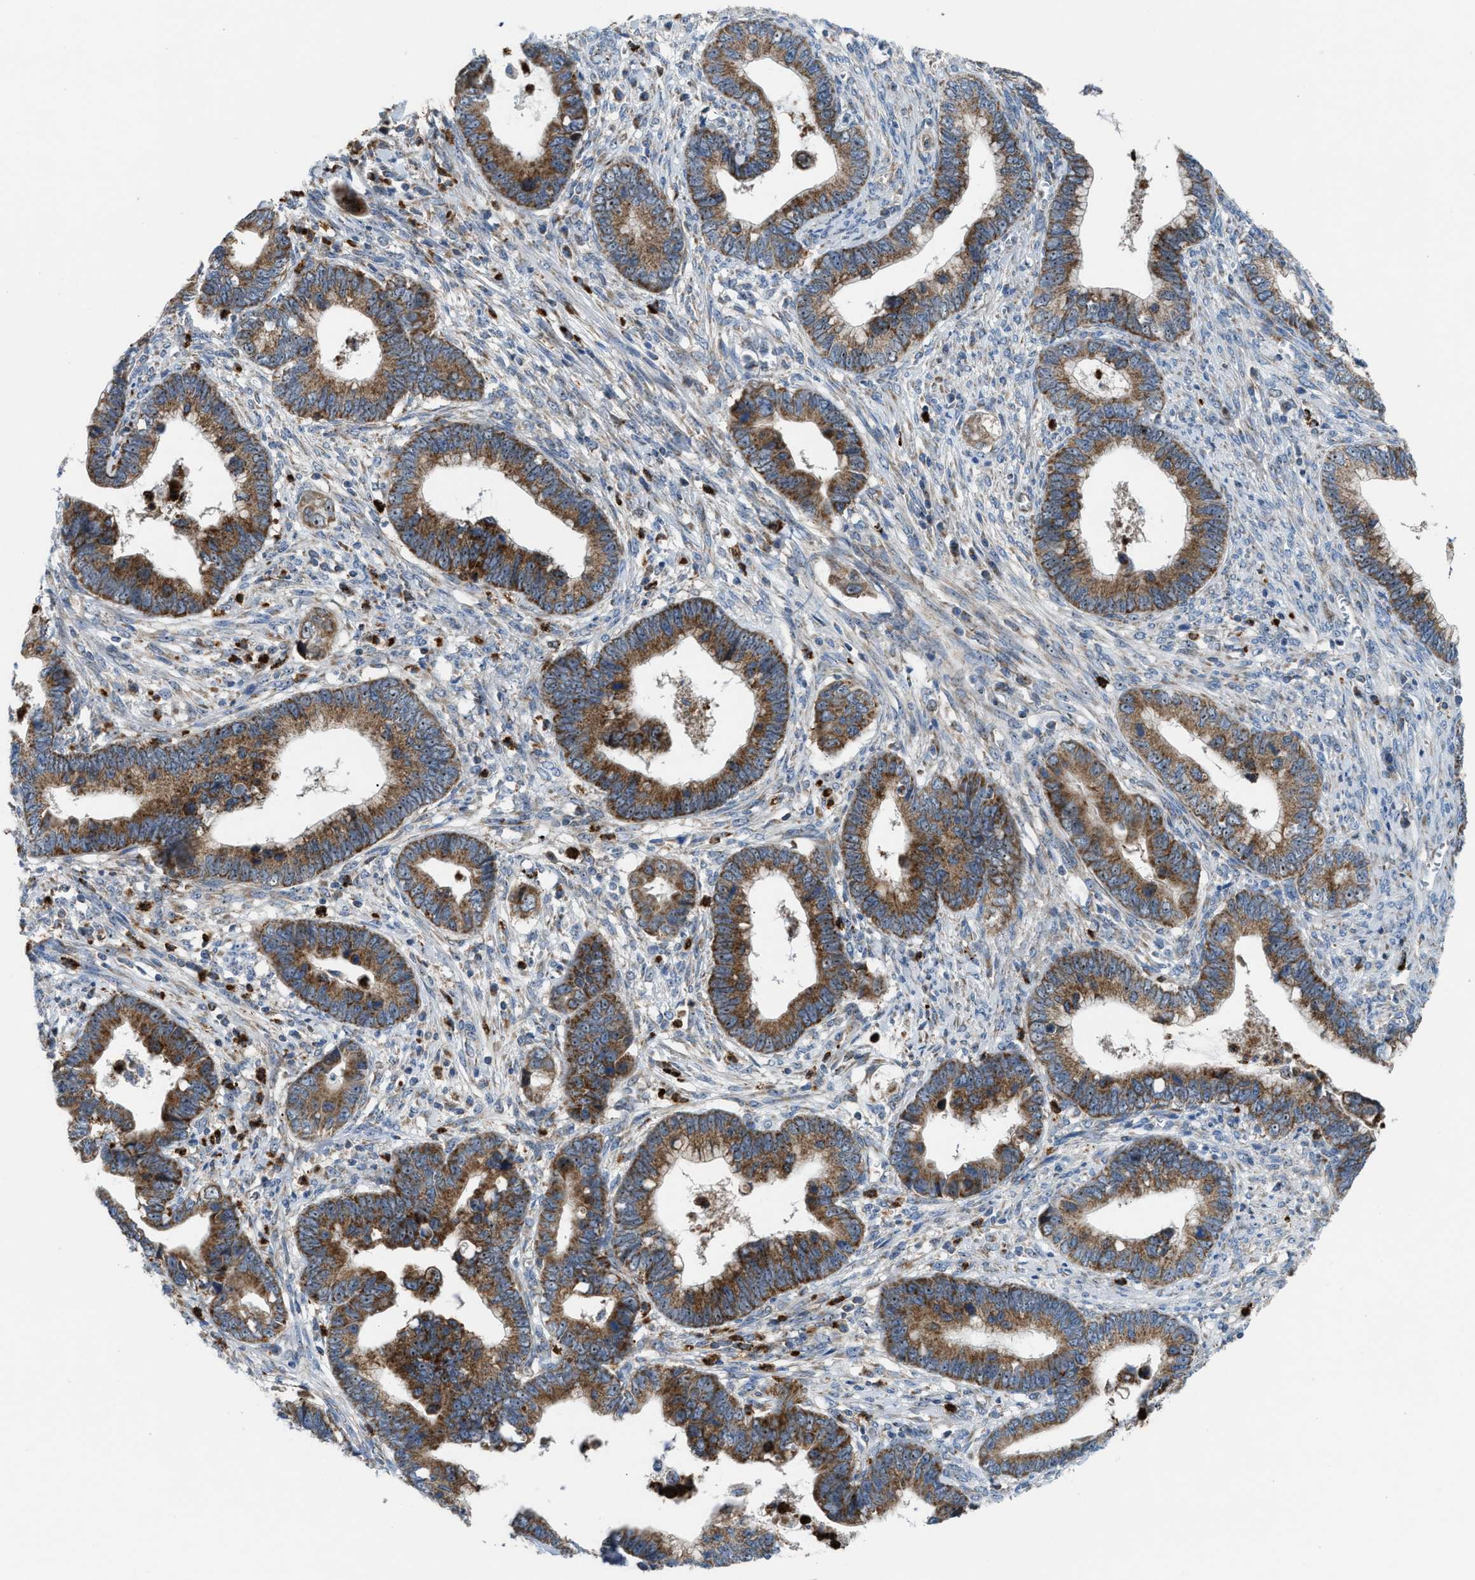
{"staining": {"intensity": "strong", "quantity": ">75%", "location": "cytoplasmic/membranous"}, "tissue": "cervical cancer", "cell_type": "Tumor cells", "image_type": "cancer", "snomed": [{"axis": "morphology", "description": "Adenocarcinoma, NOS"}, {"axis": "topography", "description": "Cervix"}], "caption": "Protein expression by immunohistochemistry (IHC) reveals strong cytoplasmic/membranous positivity in about >75% of tumor cells in cervical cancer (adenocarcinoma).", "gene": "TPH1", "patient": {"sex": "female", "age": 44}}